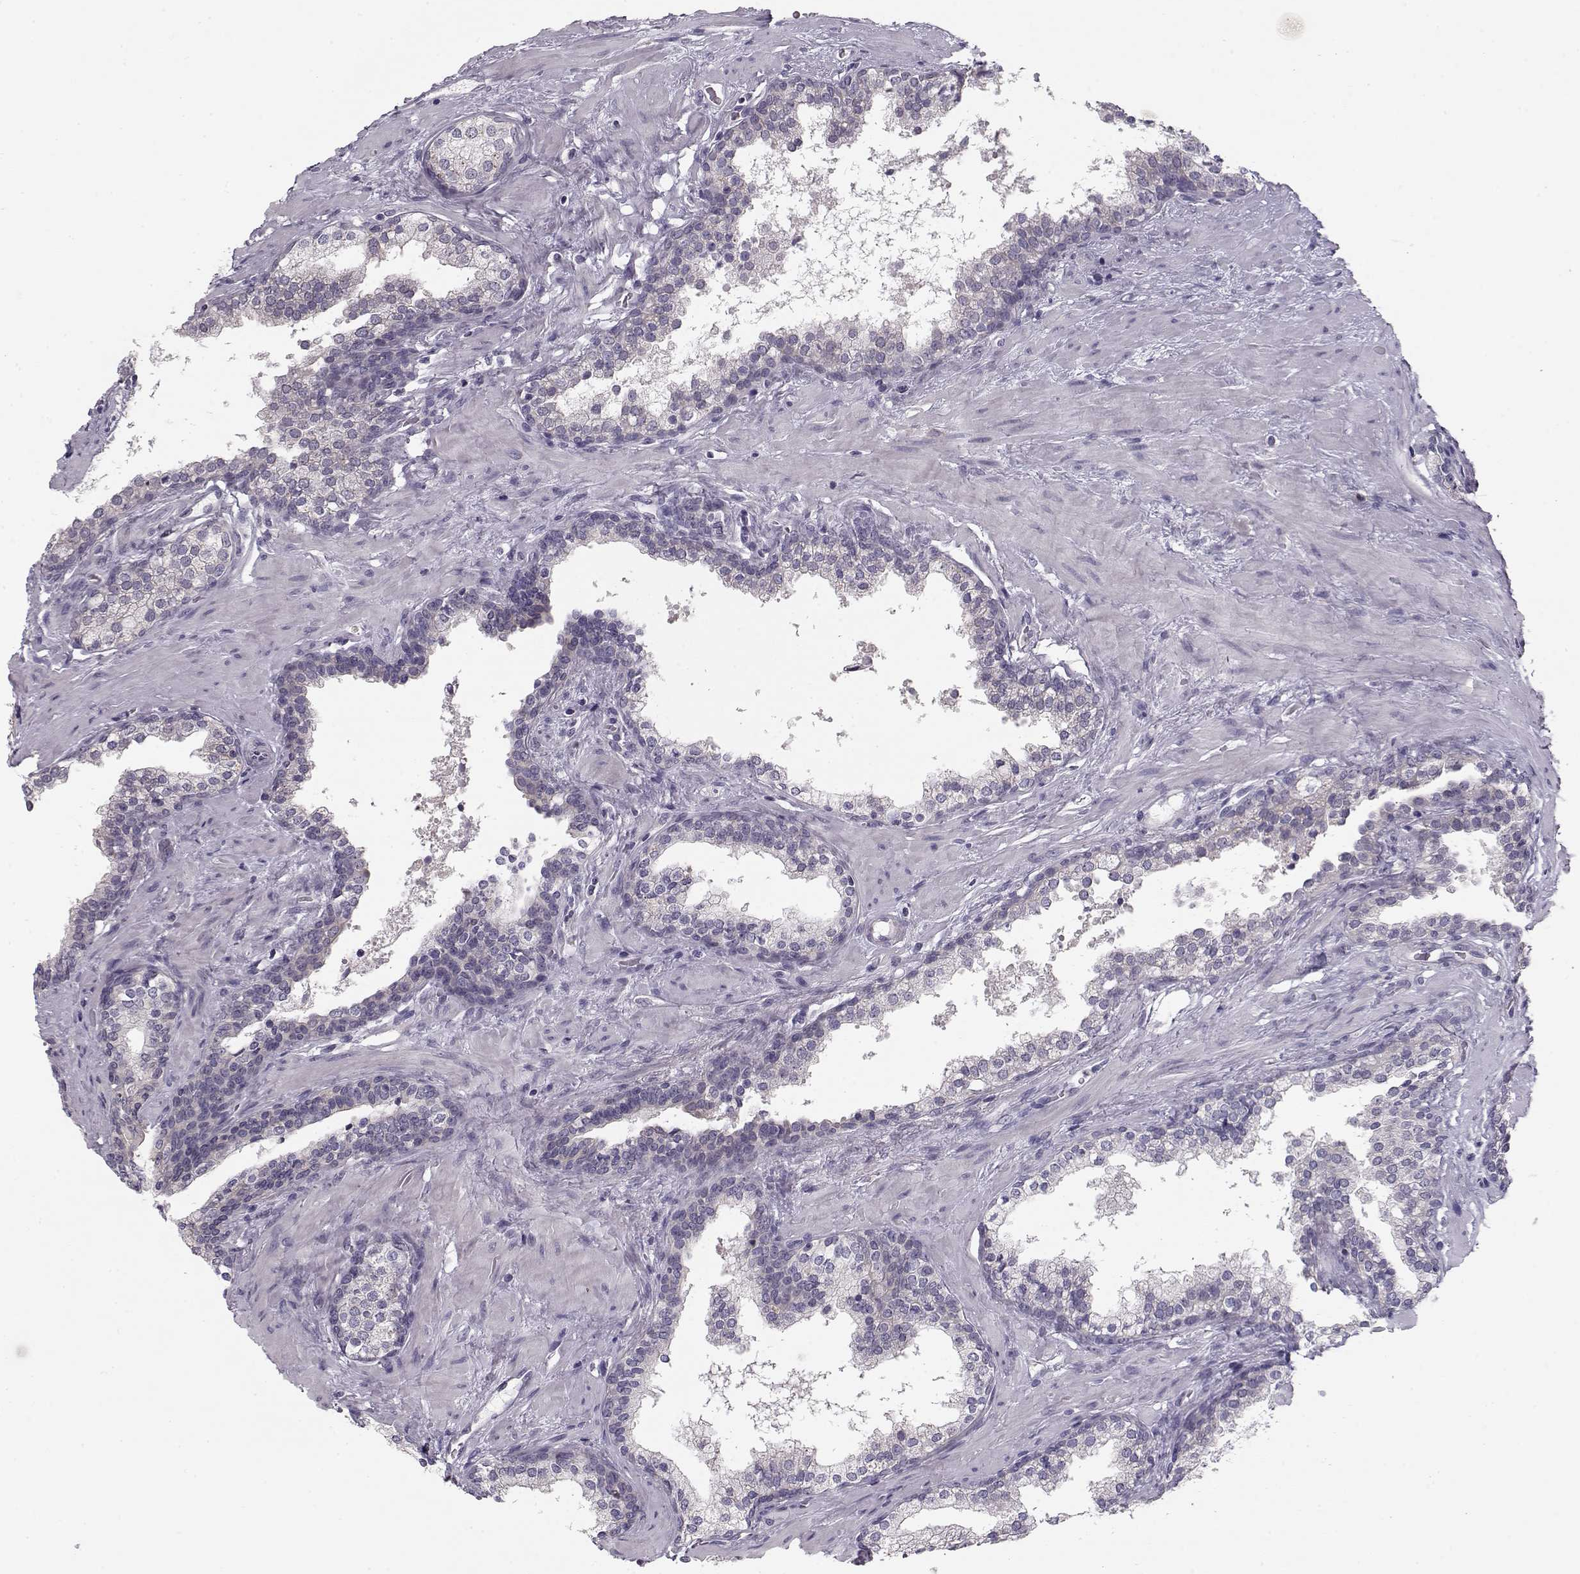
{"staining": {"intensity": "negative", "quantity": "none", "location": "none"}, "tissue": "prostate cancer", "cell_type": "Tumor cells", "image_type": "cancer", "snomed": [{"axis": "morphology", "description": "Adenocarcinoma, NOS"}, {"axis": "topography", "description": "Prostate"}], "caption": "IHC micrograph of human prostate cancer stained for a protein (brown), which exhibits no expression in tumor cells.", "gene": "GRK1", "patient": {"sex": "male", "age": 66}}